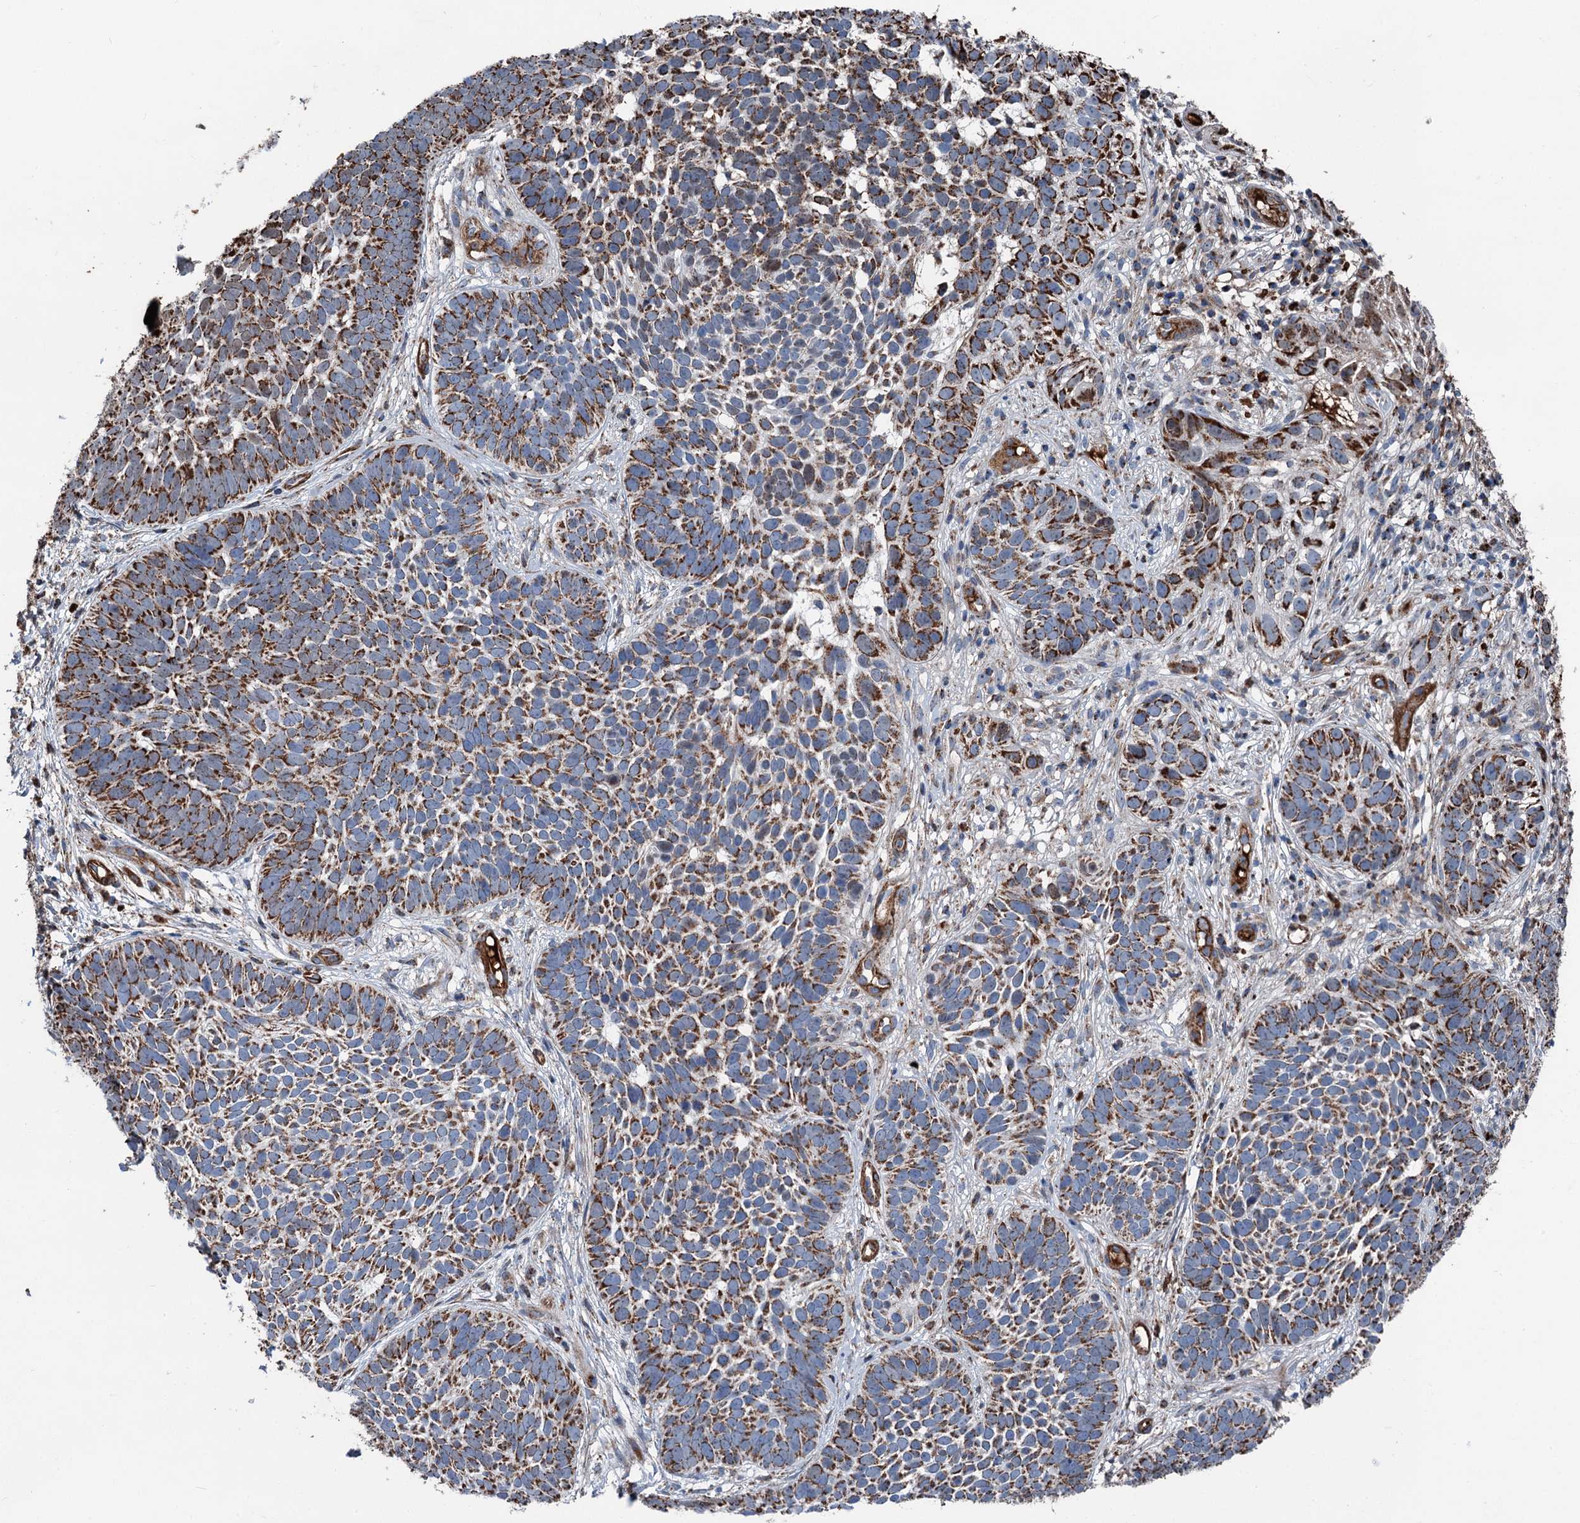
{"staining": {"intensity": "strong", "quantity": ">75%", "location": "cytoplasmic/membranous"}, "tissue": "skin cancer", "cell_type": "Tumor cells", "image_type": "cancer", "snomed": [{"axis": "morphology", "description": "Basal cell carcinoma"}, {"axis": "topography", "description": "Skin"}], "caption": "Skin basal cell carcinoma tissue reveals strong cytoplasmic/membranous positivity in approximately >75% of tumor cells, visualized by immunohistochemistry. Immunohistochemistry (ihc) stains the protein of interest in brown and the nuclei are stained blue.", "gene": "DDIAS", "patient": {"sex": "male", "age": 89}}